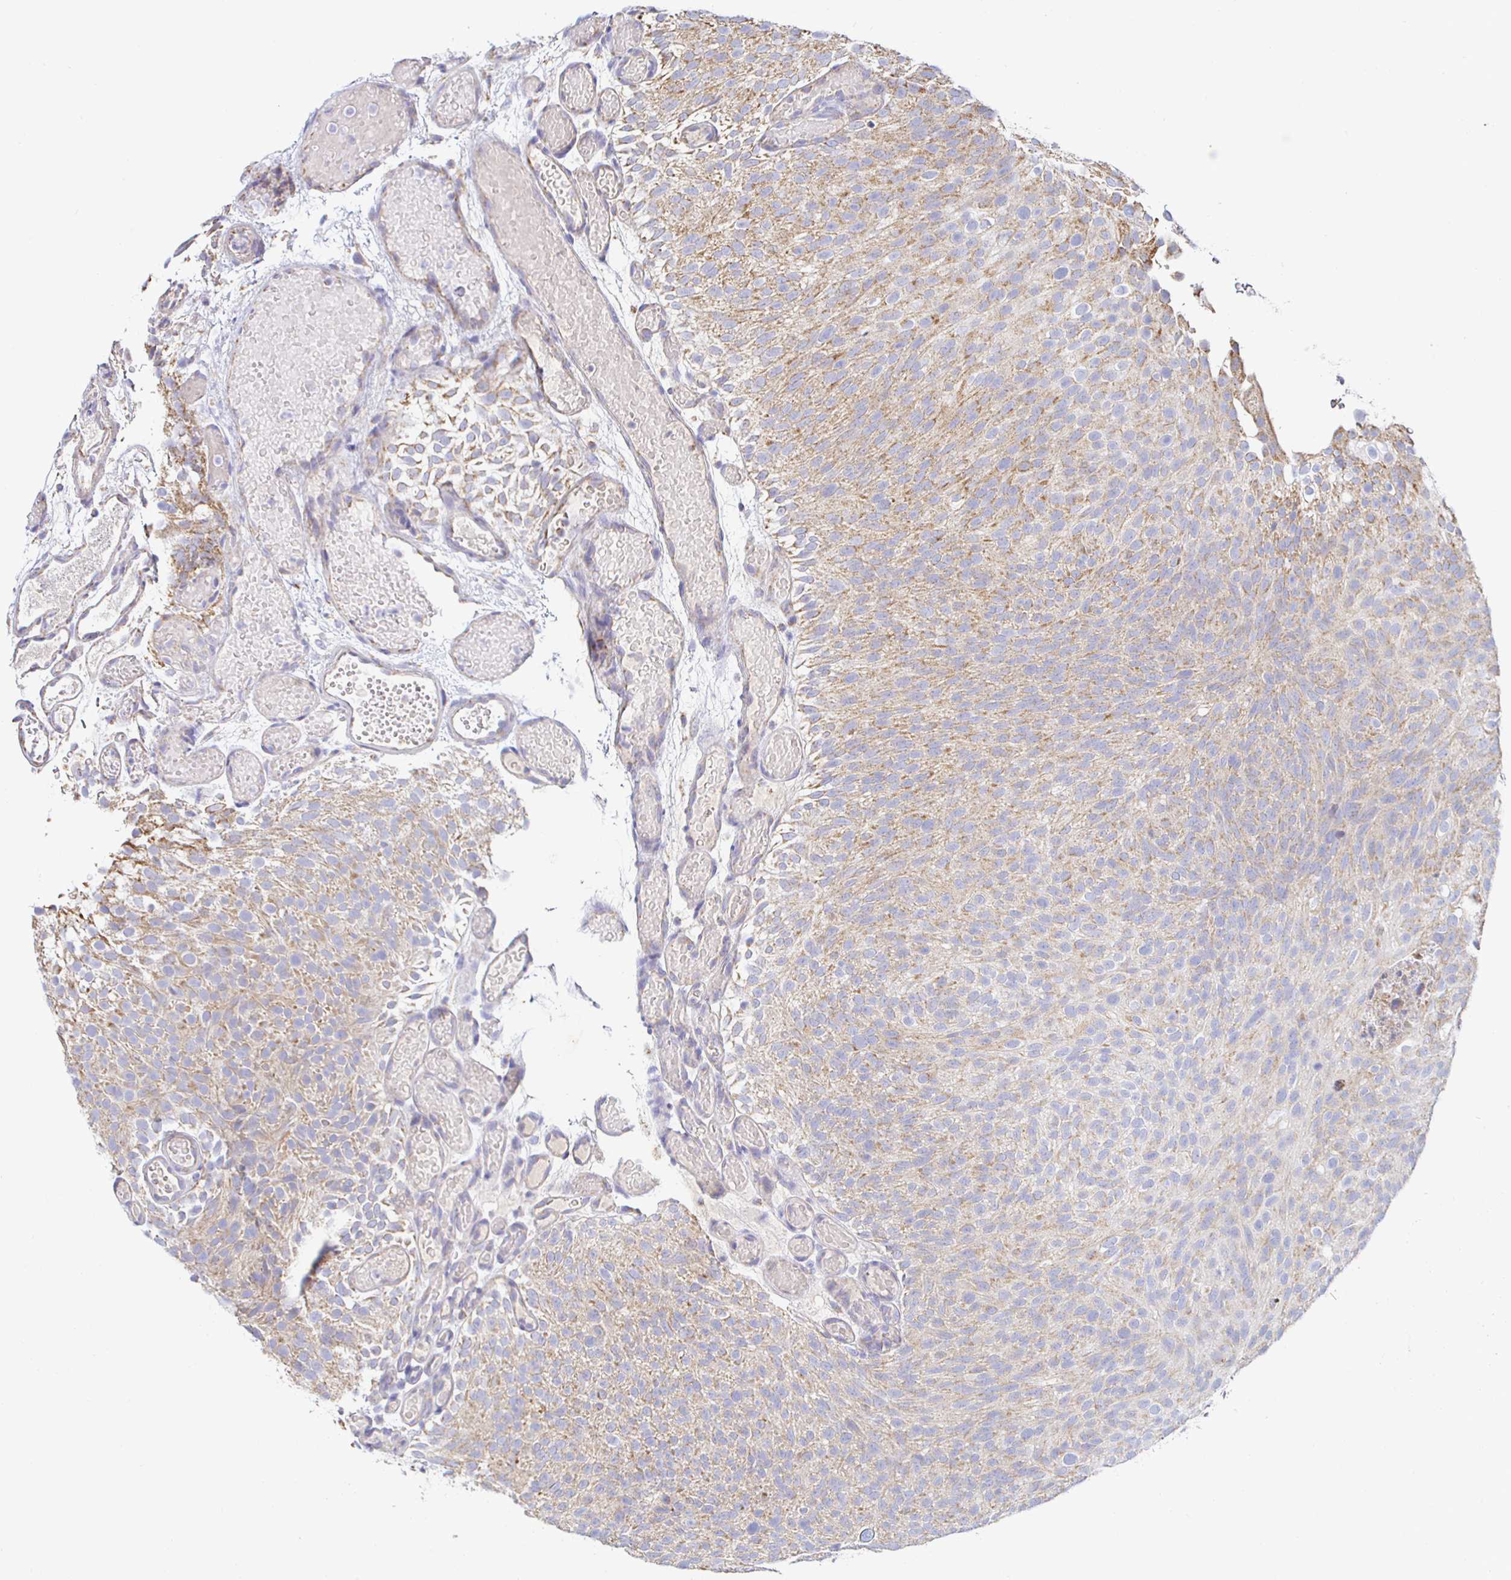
{"staining": {"intensity": "weak", "quantity": ">75%", "location": "cytoplasmic/membranous"}, "tissue": "urothelial cancer", "cell_type": "Tumor cells", "image_type": "cancer", "snomed": [{"axis": "morphology", "description": "Urothelial carcinoma, Low grade"}, {"axis": "topography", "description": "Urinary bladder"}], "caption": "Brown immunohistochemical staining in human urothelial cancer reveals weak cytoplasmic/membranous expression in about >75% of tumor cells.", "gene": "SYNGR4", "patient": {"sex": "male", "age": 78}}